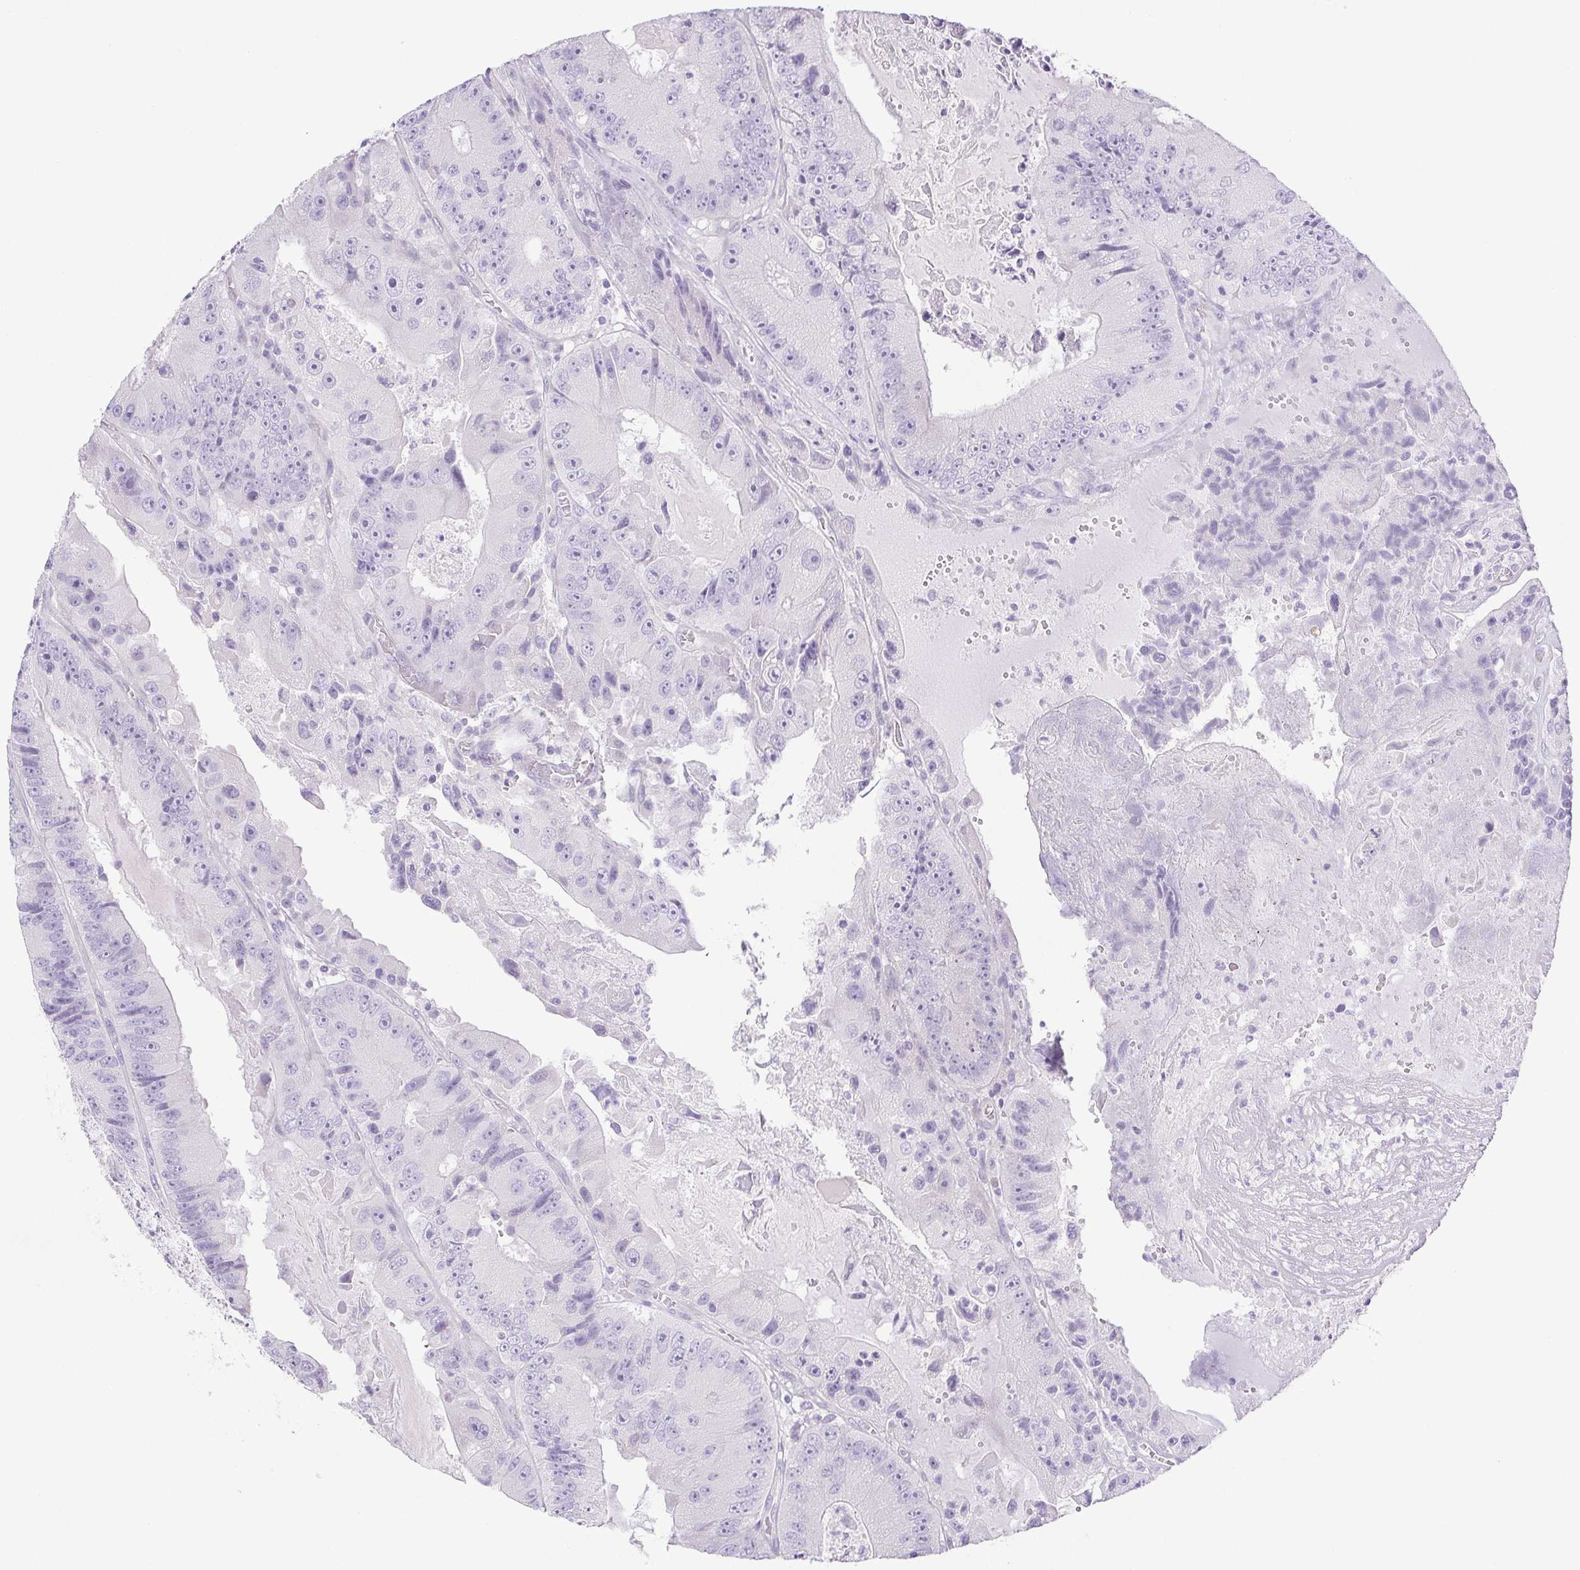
{"staining": {"intensity": "negative", "quantity": "none", "location": "none"}, "tissue": "colorectal cancer", "cell_type": "Tumor cells", "image_type": "cancer", "snomed": [{"axis": "morphology", "description": "Adenocarcinoma, NOS"}, {"axis": "topography", "description": "Colon"}], "caption": "Protein analysis of adenocarcinoma (colorectal) shows no significant expression in tumor cells.", "gene": "PAPPA2", "patient": {"sex": "female", "age": 86}}